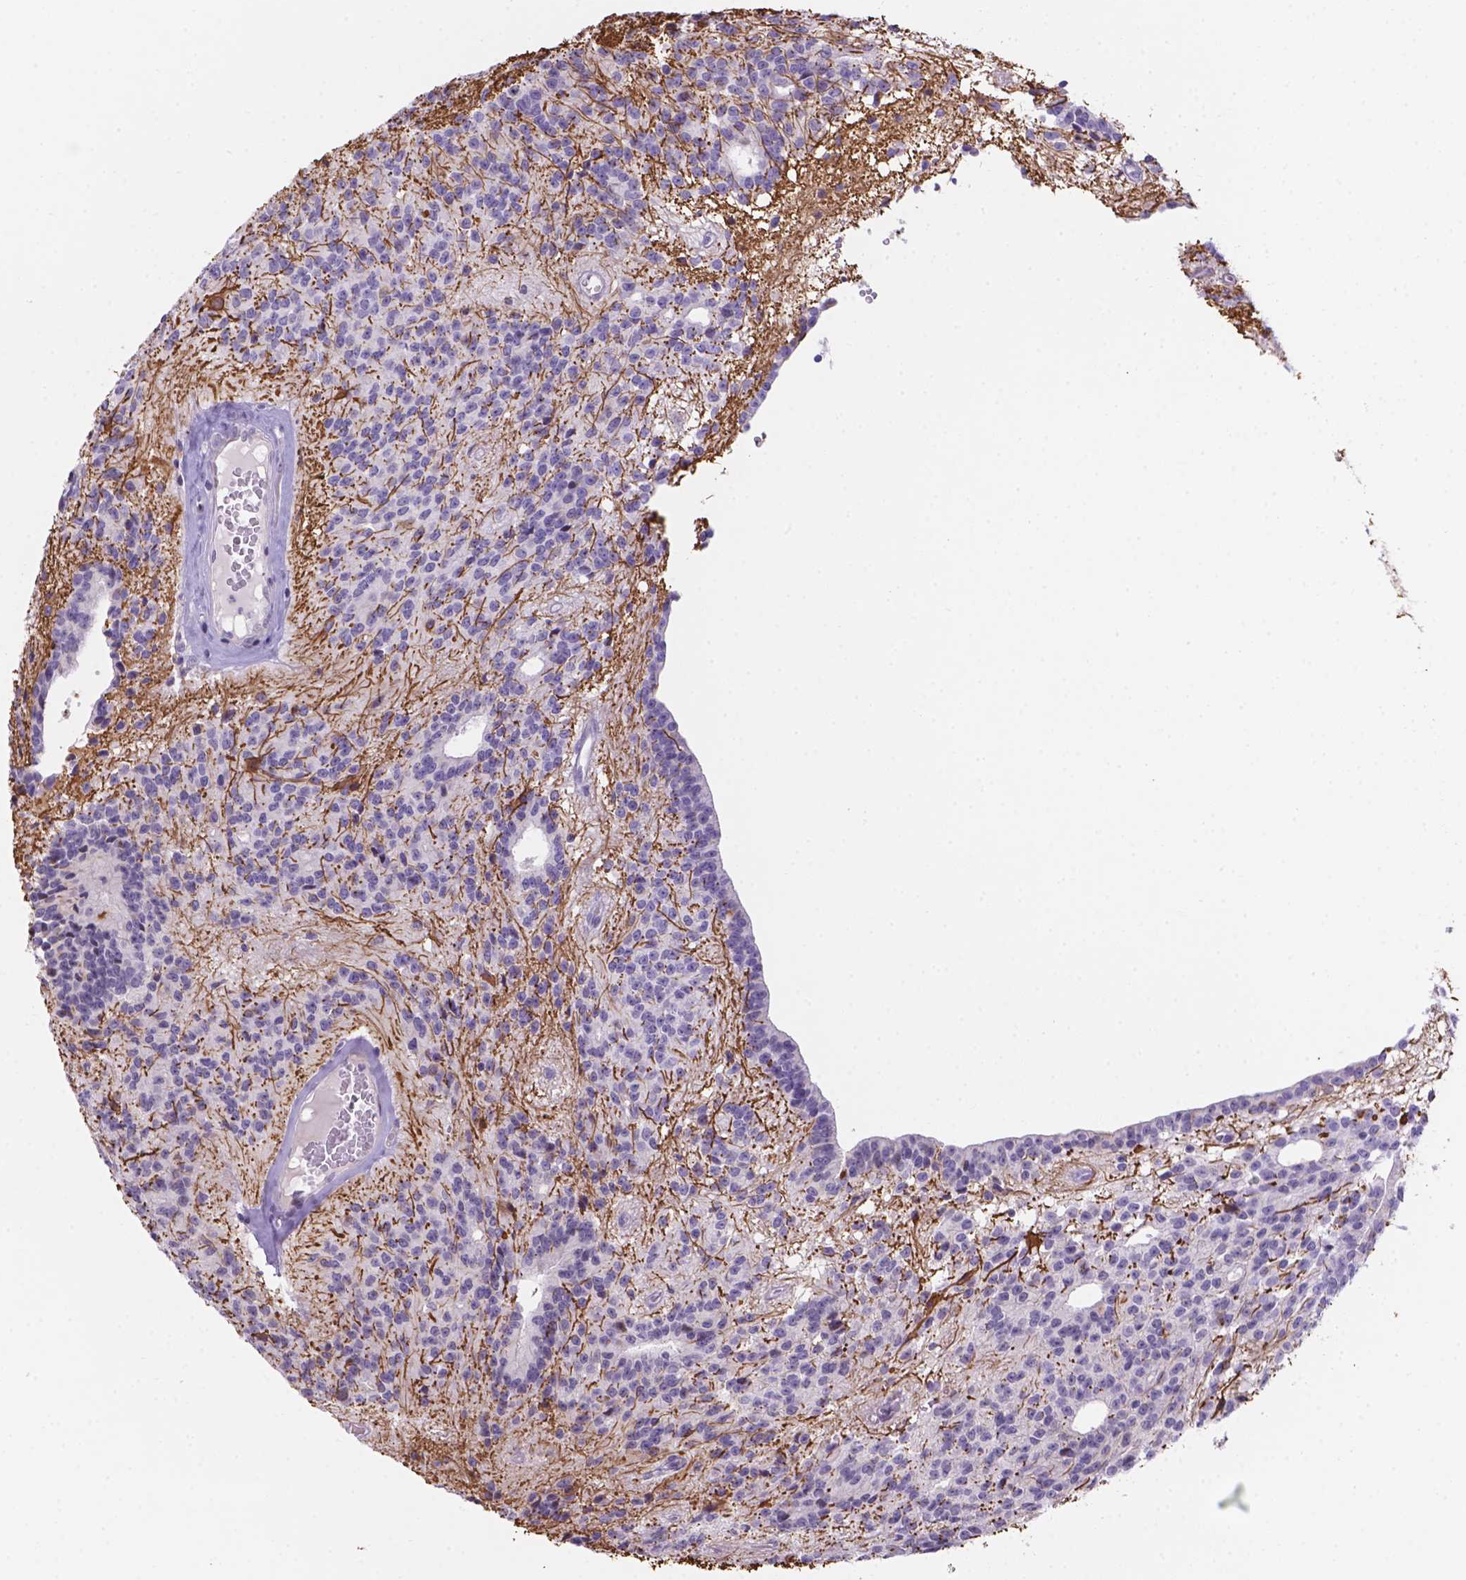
{"staining": {"intensity": "negative", "quantity": "none", "location": "none"}, "tissue": "glioma", "cell_type": "Tumor cells", "image_type": "cancer", "snomed": [{"axis": "morphology", "description": "Glioma, malignant, Low grade"}, {"axis": "topography", "description": "Brain"}], "caption": "Immunohistochemistry micrograph of neoplastic tissue: human glioma stained with DAB reveals no significant protein positivity in tumor cells.", "gene": "DMWD", "patient": {"sex": "male", "age": 31}}